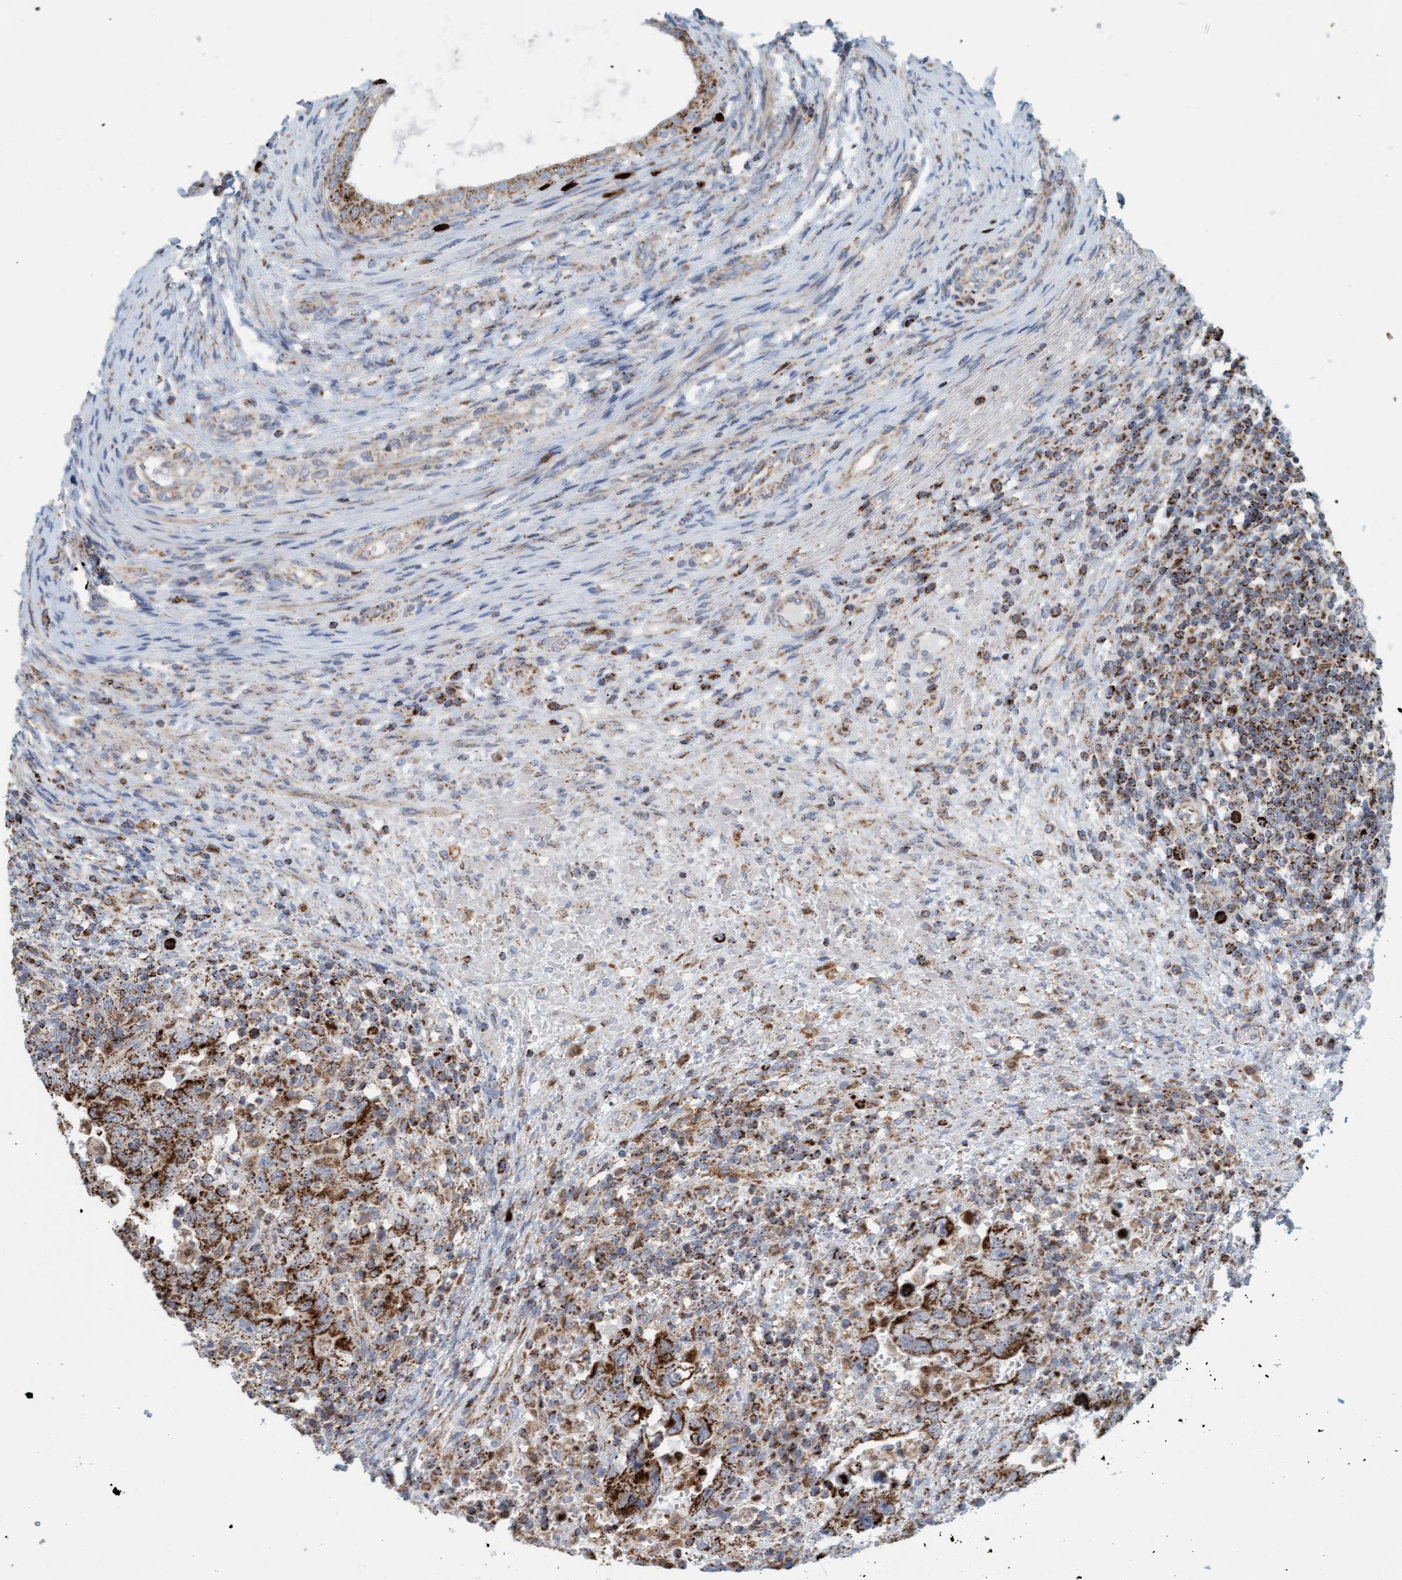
{"staining": {"intensity": "strong", "quantity": ">75%", "location": "cytoplasmic/membranous"}, "tissue": "testis cancer", "cell_type": "Tumor cells", "image_type": "cancer", "snomed": [{"axis": "morphology", "description": "Carcinoma, Embryonal, NOS"}, {"axis": "topography", "description": "Testis"}], "caption": "Tumor cells demonstrate strong cytoplasmic/membranous positivity in about >75% of cells in embryonal carcinoma (testis).", "gene": "B9D1", "patient": {"sex": "male", "age": 26}}